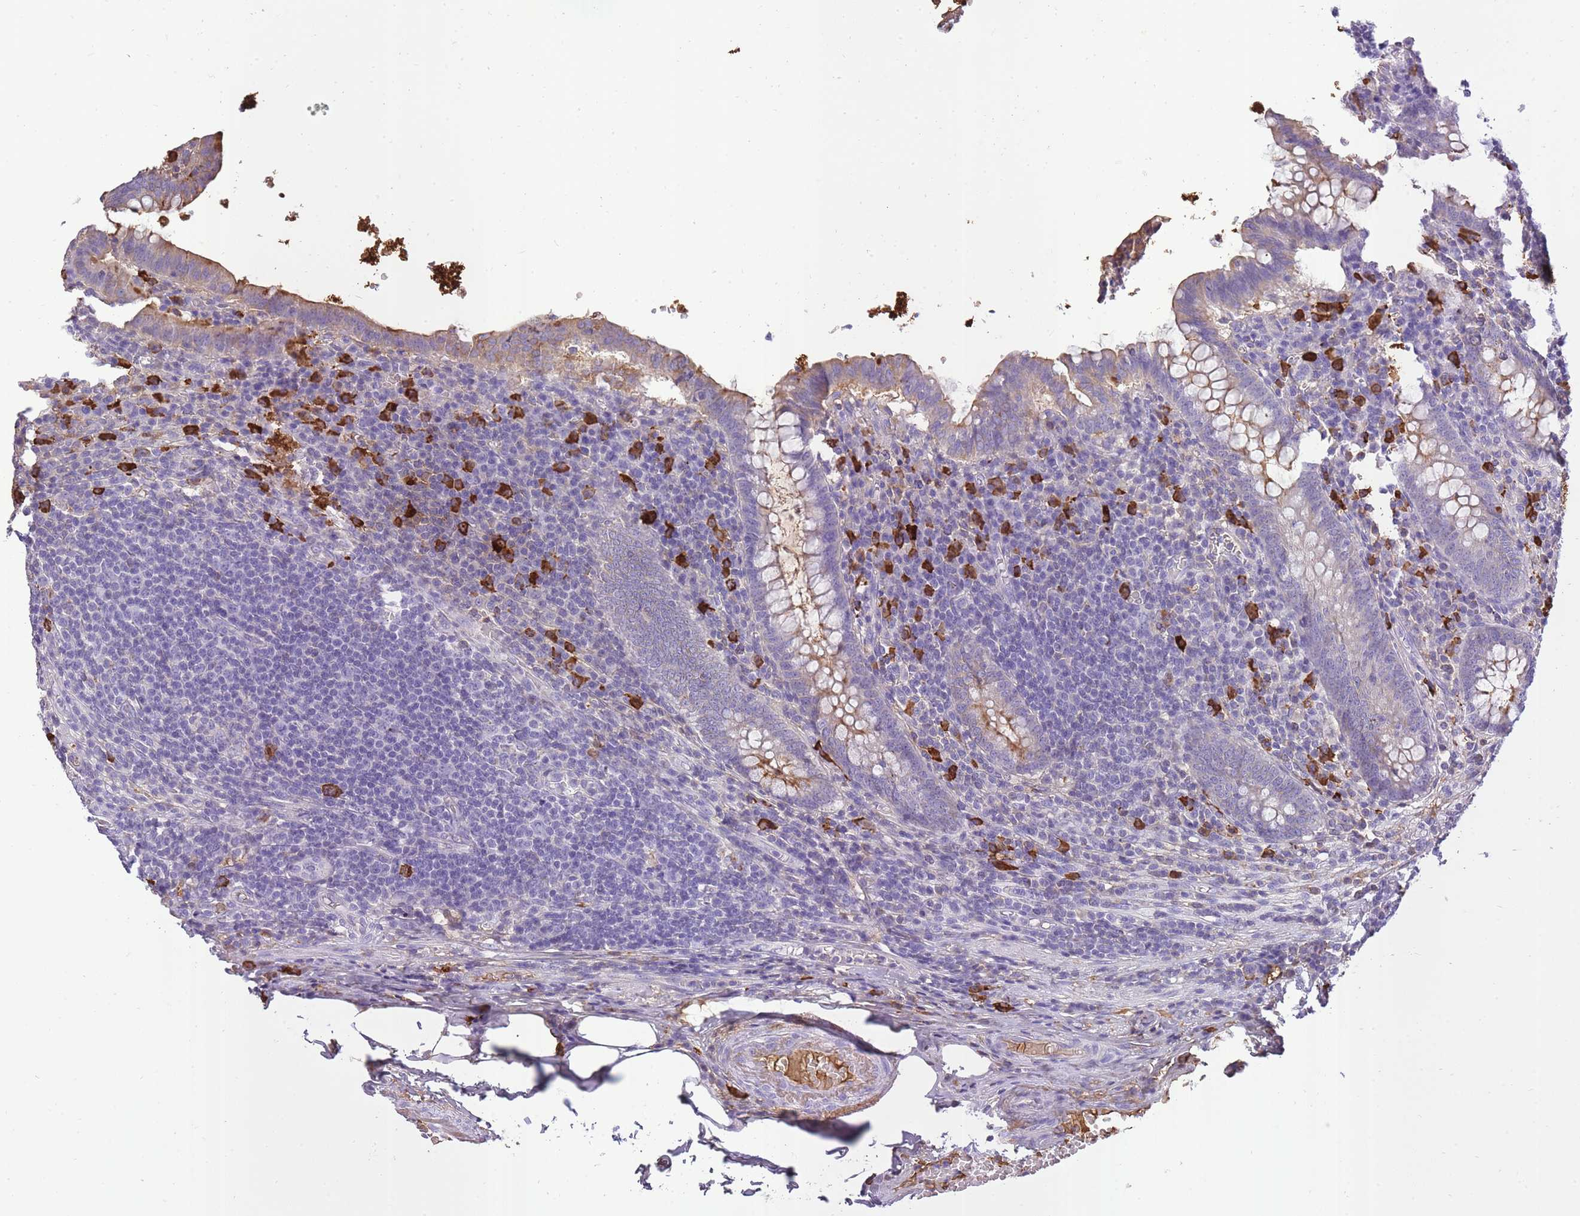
{"staining": {"intensity": "moderate", "quantity": "<25%", "location": "cytoplasmic/membranous"}, "tissue": "appendix", "cell_type": "Glandular cells", "image_type": "normal", "snomed": [{"axis": "morphology", "description": "Normal tissue, NOS"}, {"axis": "topography", "description": "Appendix"}], "caption": "Glandular cells exhibit moderate cytoplasmic/membranous expression in about <25% of cells in normal appendix. Immunohistochemistry stains the protein of interest in brown and the nuclei are stained blue.", "gene": "IGKV1", "patient": {"sex": "male", "age": 83}}